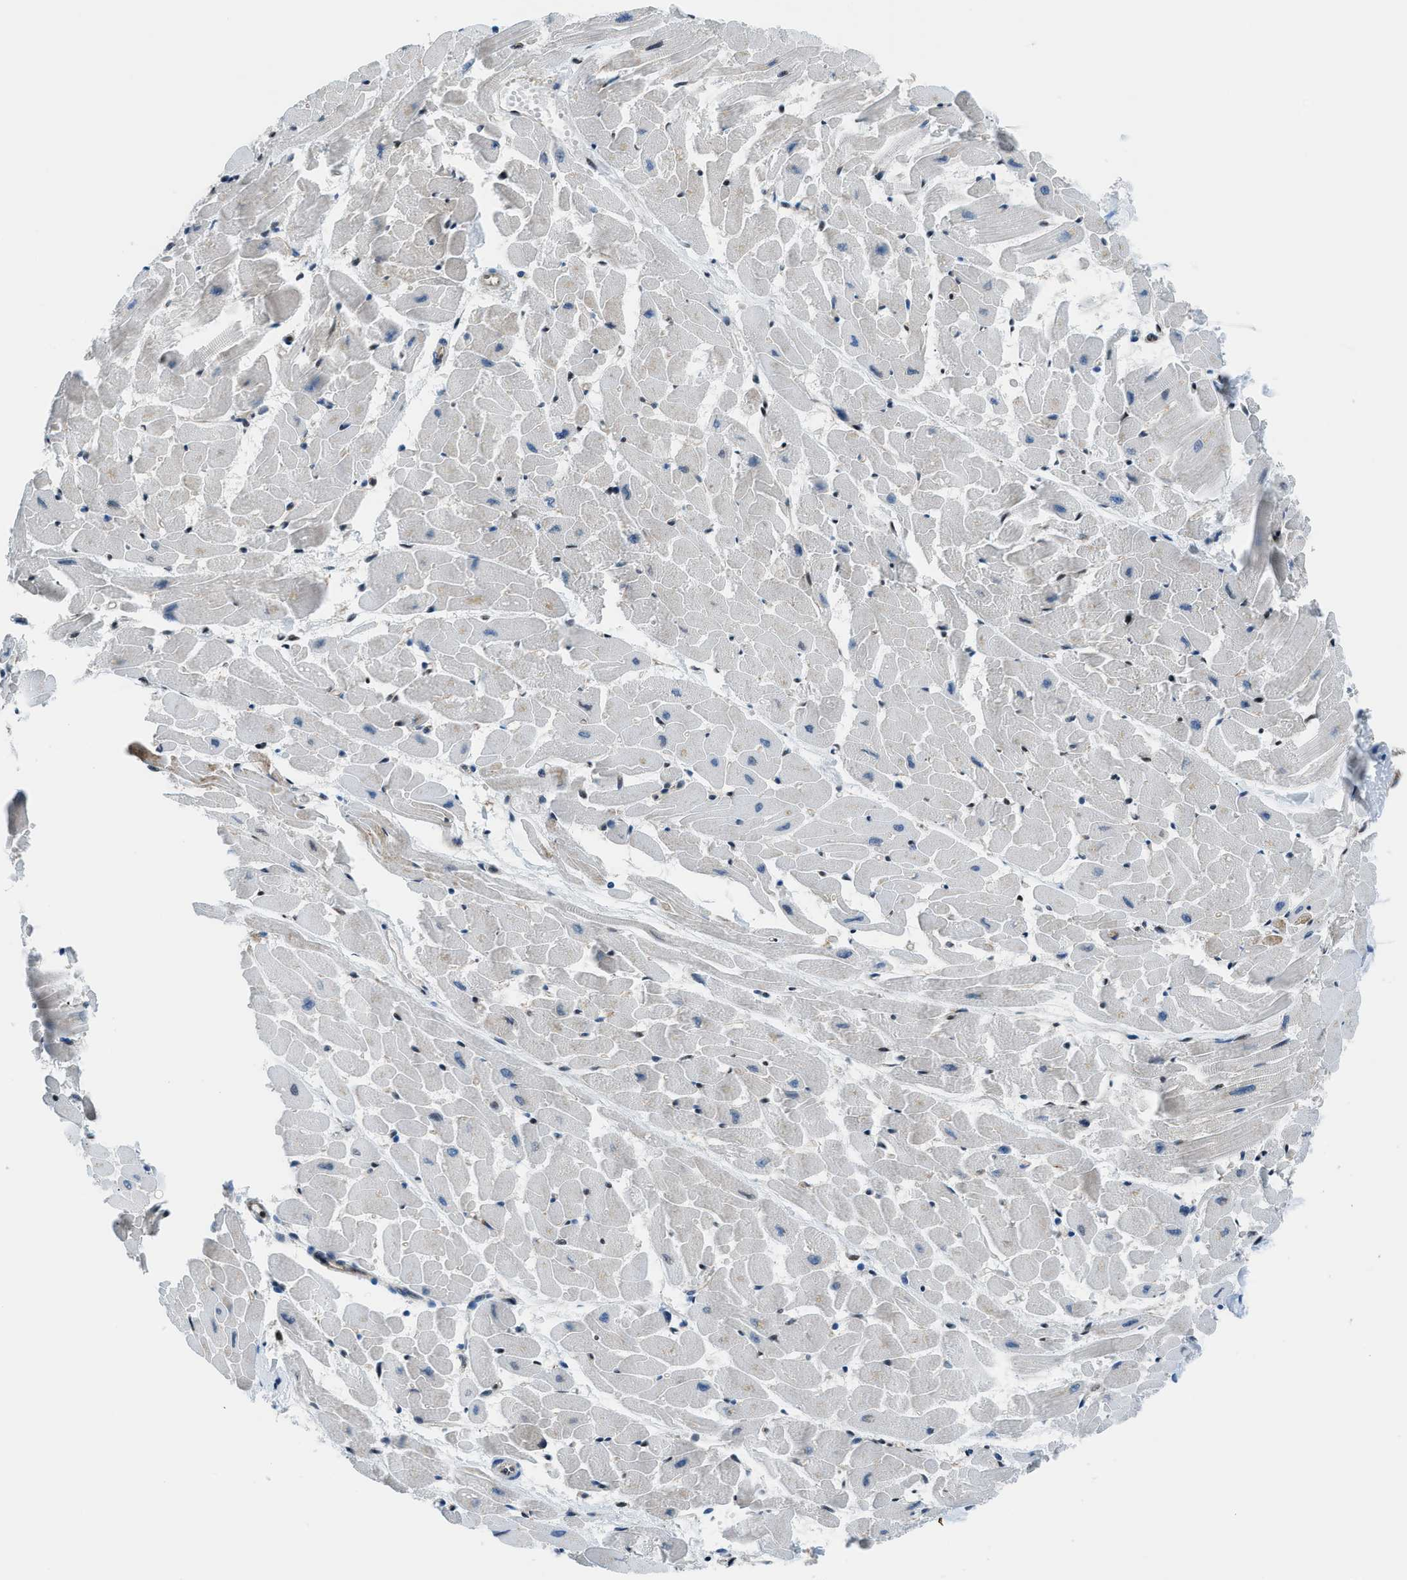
{"staining": {"intensity": "weak", "quantity": "<25%", "location": "cytoplasmic/membranous"}, "tissue": "heart muscle", "cell_type": "Cardiomyocytes", "image_type": "normal", "snomed": [{"axis": "morphology", "description": "Normal tissue, NOS"}, {"axis": "topography", "description": "Heart"}], "caption": "DAB immunohistochemical staining of benign heart muscle displays no significant expression in cardiomyocytes.", "gene": "YWHAE", "patient": {"sex": "female", "age": 19}}